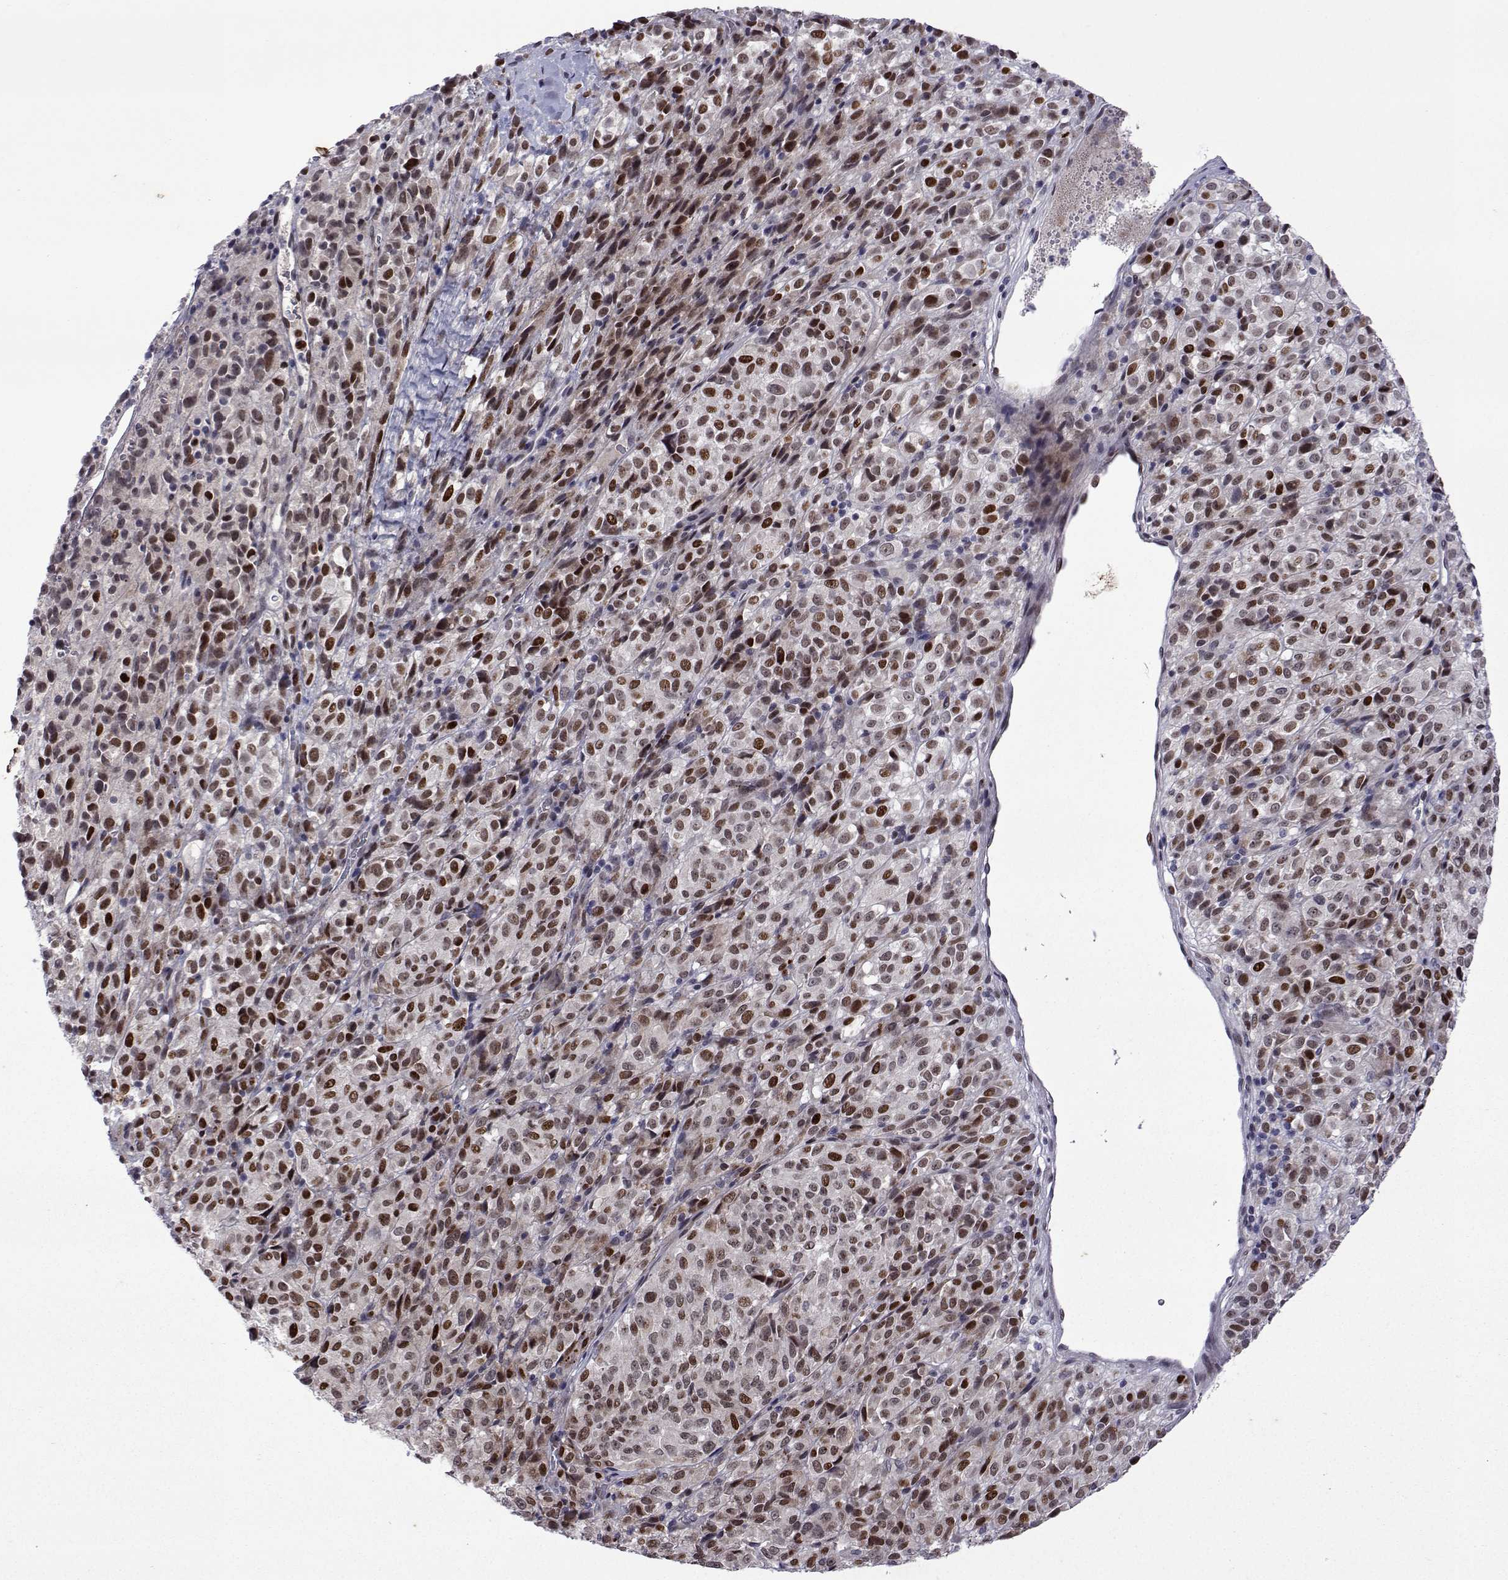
{"staining": {"intensity": "moderate", "quantity": "25%-75%", "location": "nuclear"}, "tissue": "melanoma", "cell_type": "Tumor cells", "image_type": "cancer", "snomed": [{"axis": "morphology", "description": "Malignant melanoma, Metastatic site"}, {"axis": "topography", "description": "Brain"}], "caption": "IHC (DAB) staining of human melanoma reveals moderate nuclear protein staining in about 25%-75% of tumor cells.", "gene": "EFCAB3", "patient": {"sex": "female", "age": 56}}